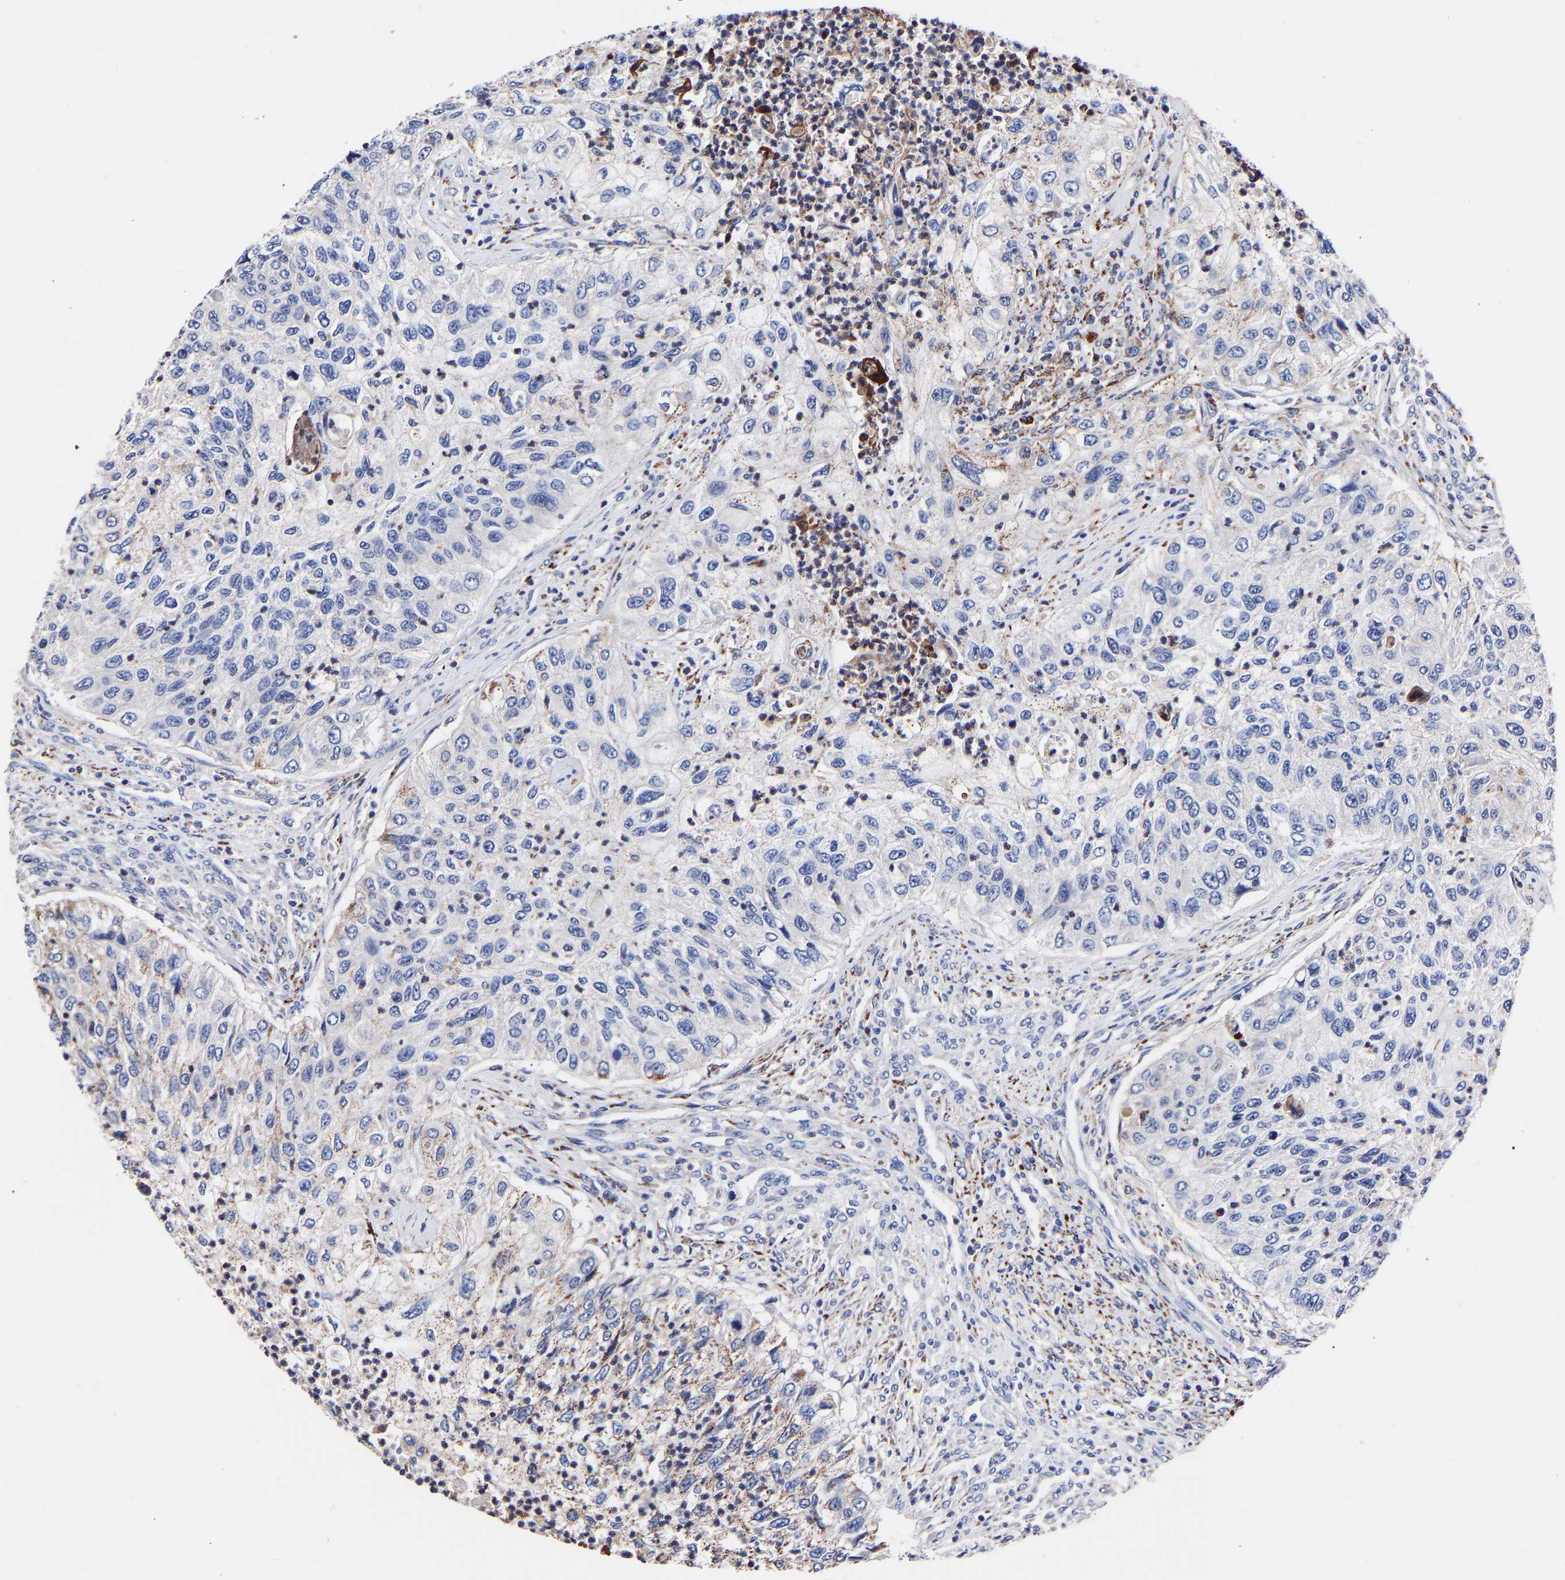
{"staining": {"intensity": "moderate", "quantity": "<25%", "location": "cytoplasmic/membranous"}, "tissue": "urothelial cancer", "cell_type": "Tumor cells", "image_type": "cancer", "snomed": [{"axis": "morphology", "description": "Urothelial carcinoma, High grade"}, {"axis": "topography", "description": "Urinary bladder"}], "caption": "Urothelial carcinoma (high-grade) stained with a protein marker shows moderate staining in tumor cells.", "gene": "SEM1", "patient": {"sex": "female", "age": 60}}